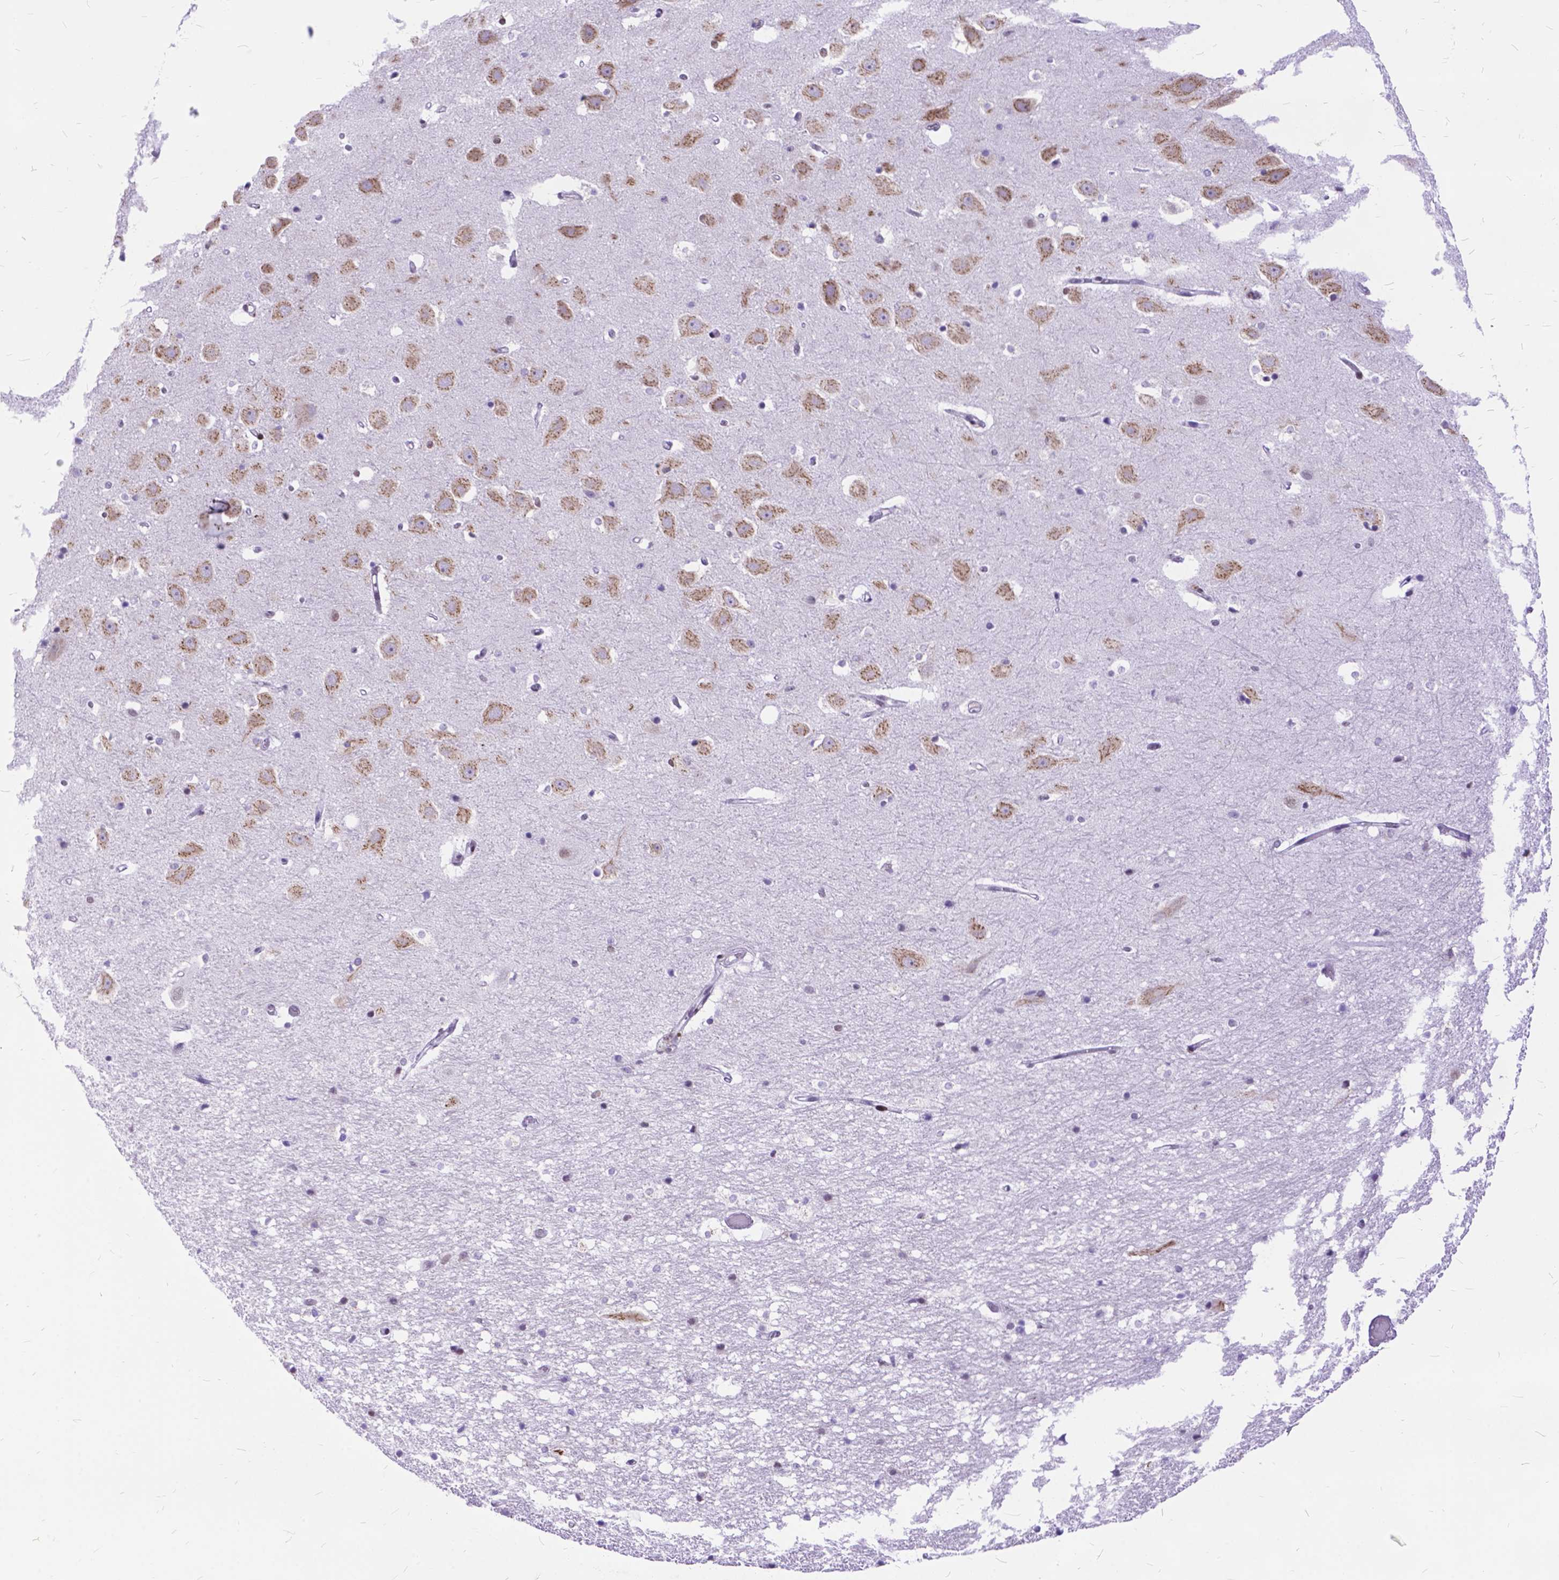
{"staining": {"intensity": "weak", "quantity": "<25%", "location": "nuclear"}, "tissue": "hippocampus", "cell_type": "Glial cells", "image_type": "normal", "snomed": [{"axis": "morphology", "description": "Normal tissue, NOS"}, {"axis": "topography", "description": "Hippocampus"}], "caption": "Glial cells show no significant expression in unremarkable hippocampus. (Brightfield microscopy of DAB immunohistochemistry at high magnification).", "gene": "FAM124B", "patient": {"sex": "male", "age": 44}}